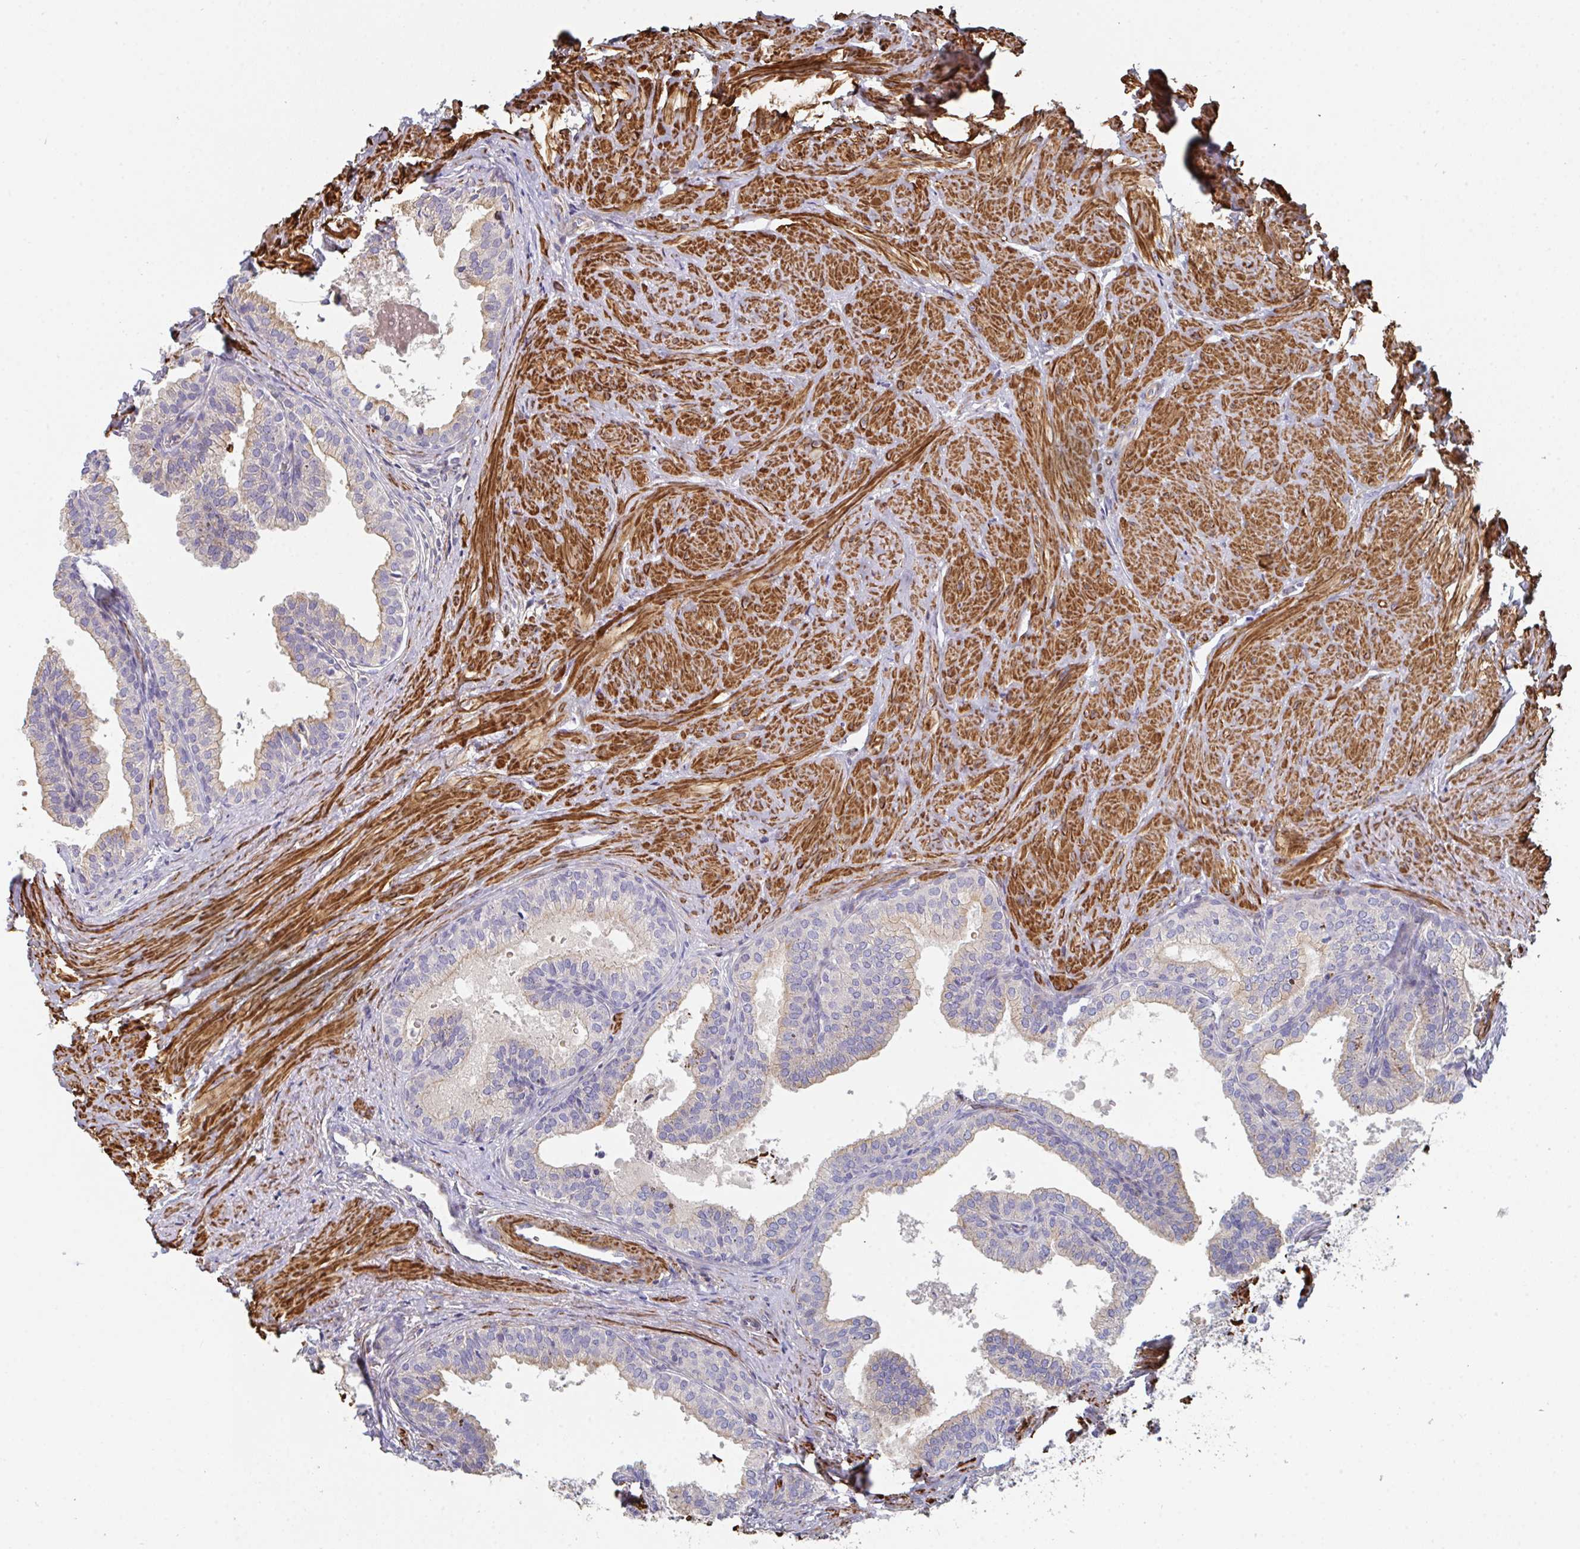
{"staining": {"intensity": "weak", "quantity": "25%-75%", "location": "cytoplasmic/membranous"}, "tissue": "prostate", "cell_type": "Glandular cells", "image_type": "normal", "snomed": [{"axis": "morphology", "description": "Normal tissue, NOS"}, {"axis": "topography", "description": "Prostate"}, {"axis": "topography", "description": "Peripheral nerve tissue"}], "caption": "Weak cytoplasmic/membranous expression for a protein is identified in about 25%-75% of glandular cells of benign prostate using immunohistochemistry (IHC).", "gene": "FZD2", "patient": {"sex": "male", "age": 55}}